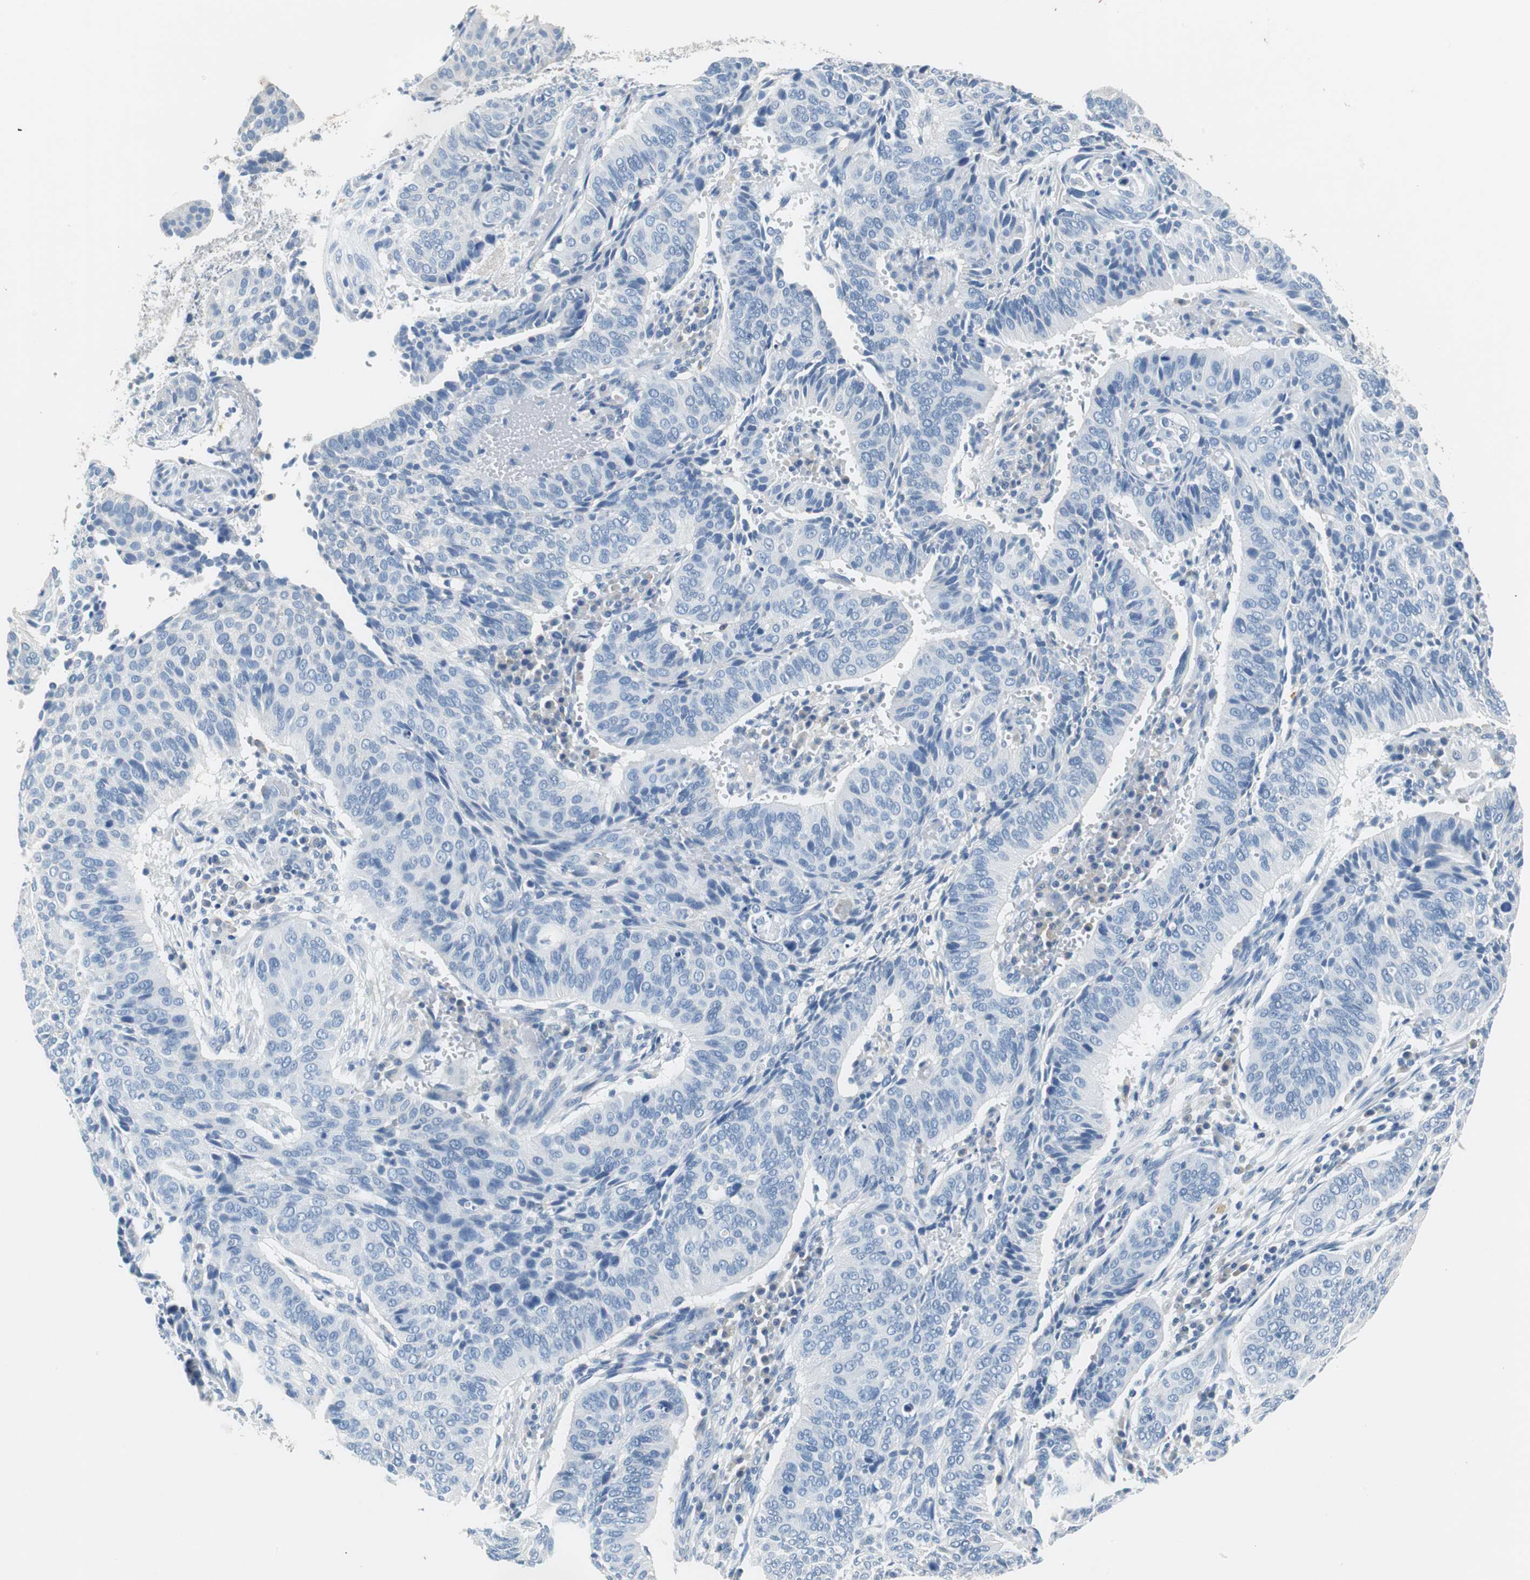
{"staining": {"intensity": "negative", "quantity": "none", "location": "none"}, "tissue": "cervical cancer", "cell_type": "Tumor cells", "image_type": "cancer", "snomed": [{"axis": "morphology", "description": "Squamous cell carcinoma, NOS"}, {"axis": "topography", "description": "Cervix"}], "caption": "An immunohistochemistry photomicrograph of cervical cancer is shown. There is no staining in tumor cells of cervical cancer. (DAB (3,3'-diaminobenzidine) IHC visualized using brightfield microscopy, high magnification).", "gene": "TEX264", "patient": {"sex": "female", "age": 39}}